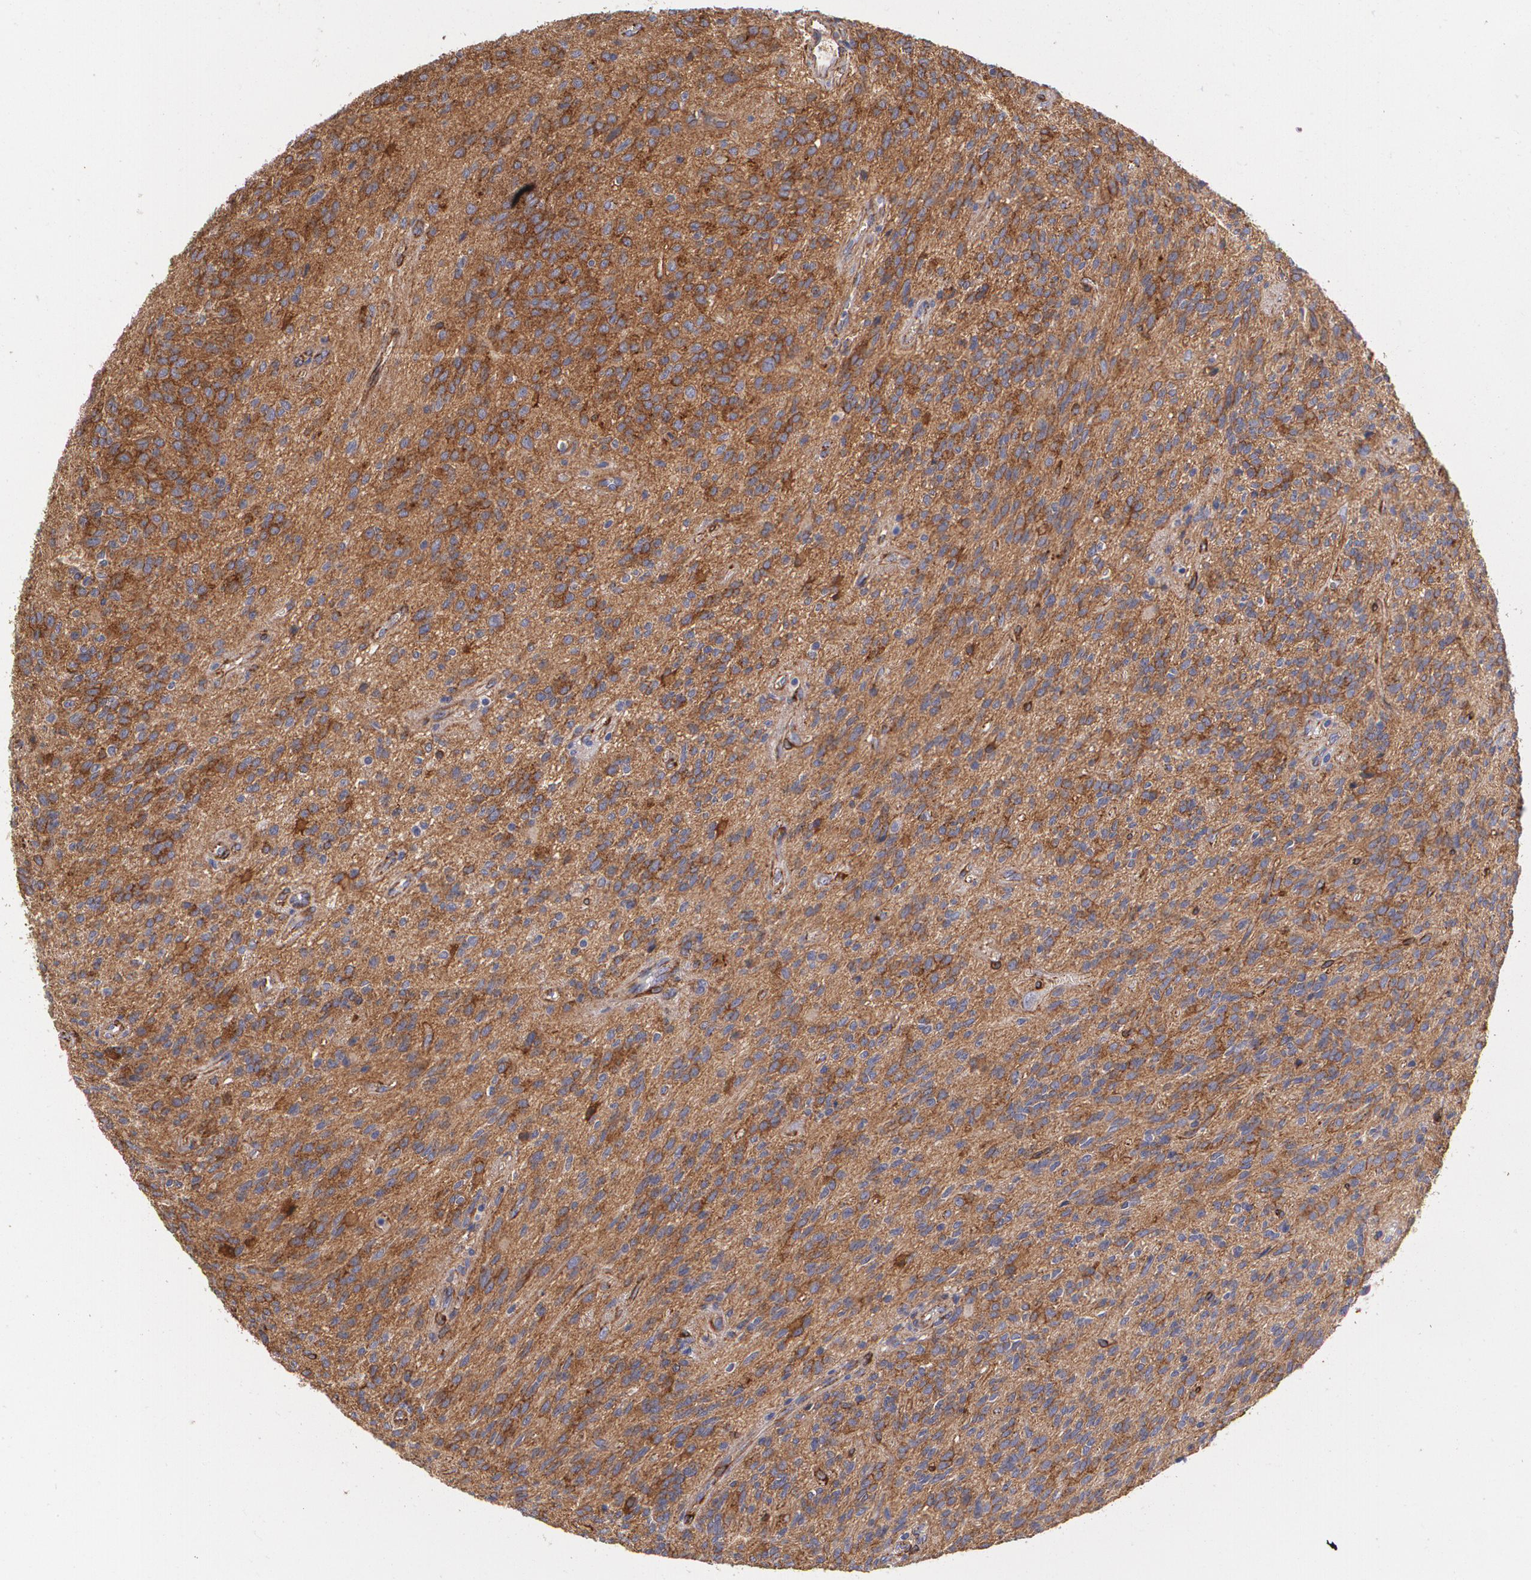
{"staining": {"intensity": "strong", "quantity": ">75%", "location": "cytoplasmic/membranous"}, "tissue": "glioma", "cell_type": "Tumor cells", "image_type": "cancer", "snomed": [{"axis": "morphology", "description": "Glioma, malignant, Low grade"}, {"axis": "topography", "description": "Brain"}], "caption": "Immunohistochemical staining of human malignant glioma (low-grade) reveals high levels of strong cytoplasmic/membranous expression in about >75% of tumor cells.", "gene": "TJP1", "patient": {"sex": "female", "age": 15}}